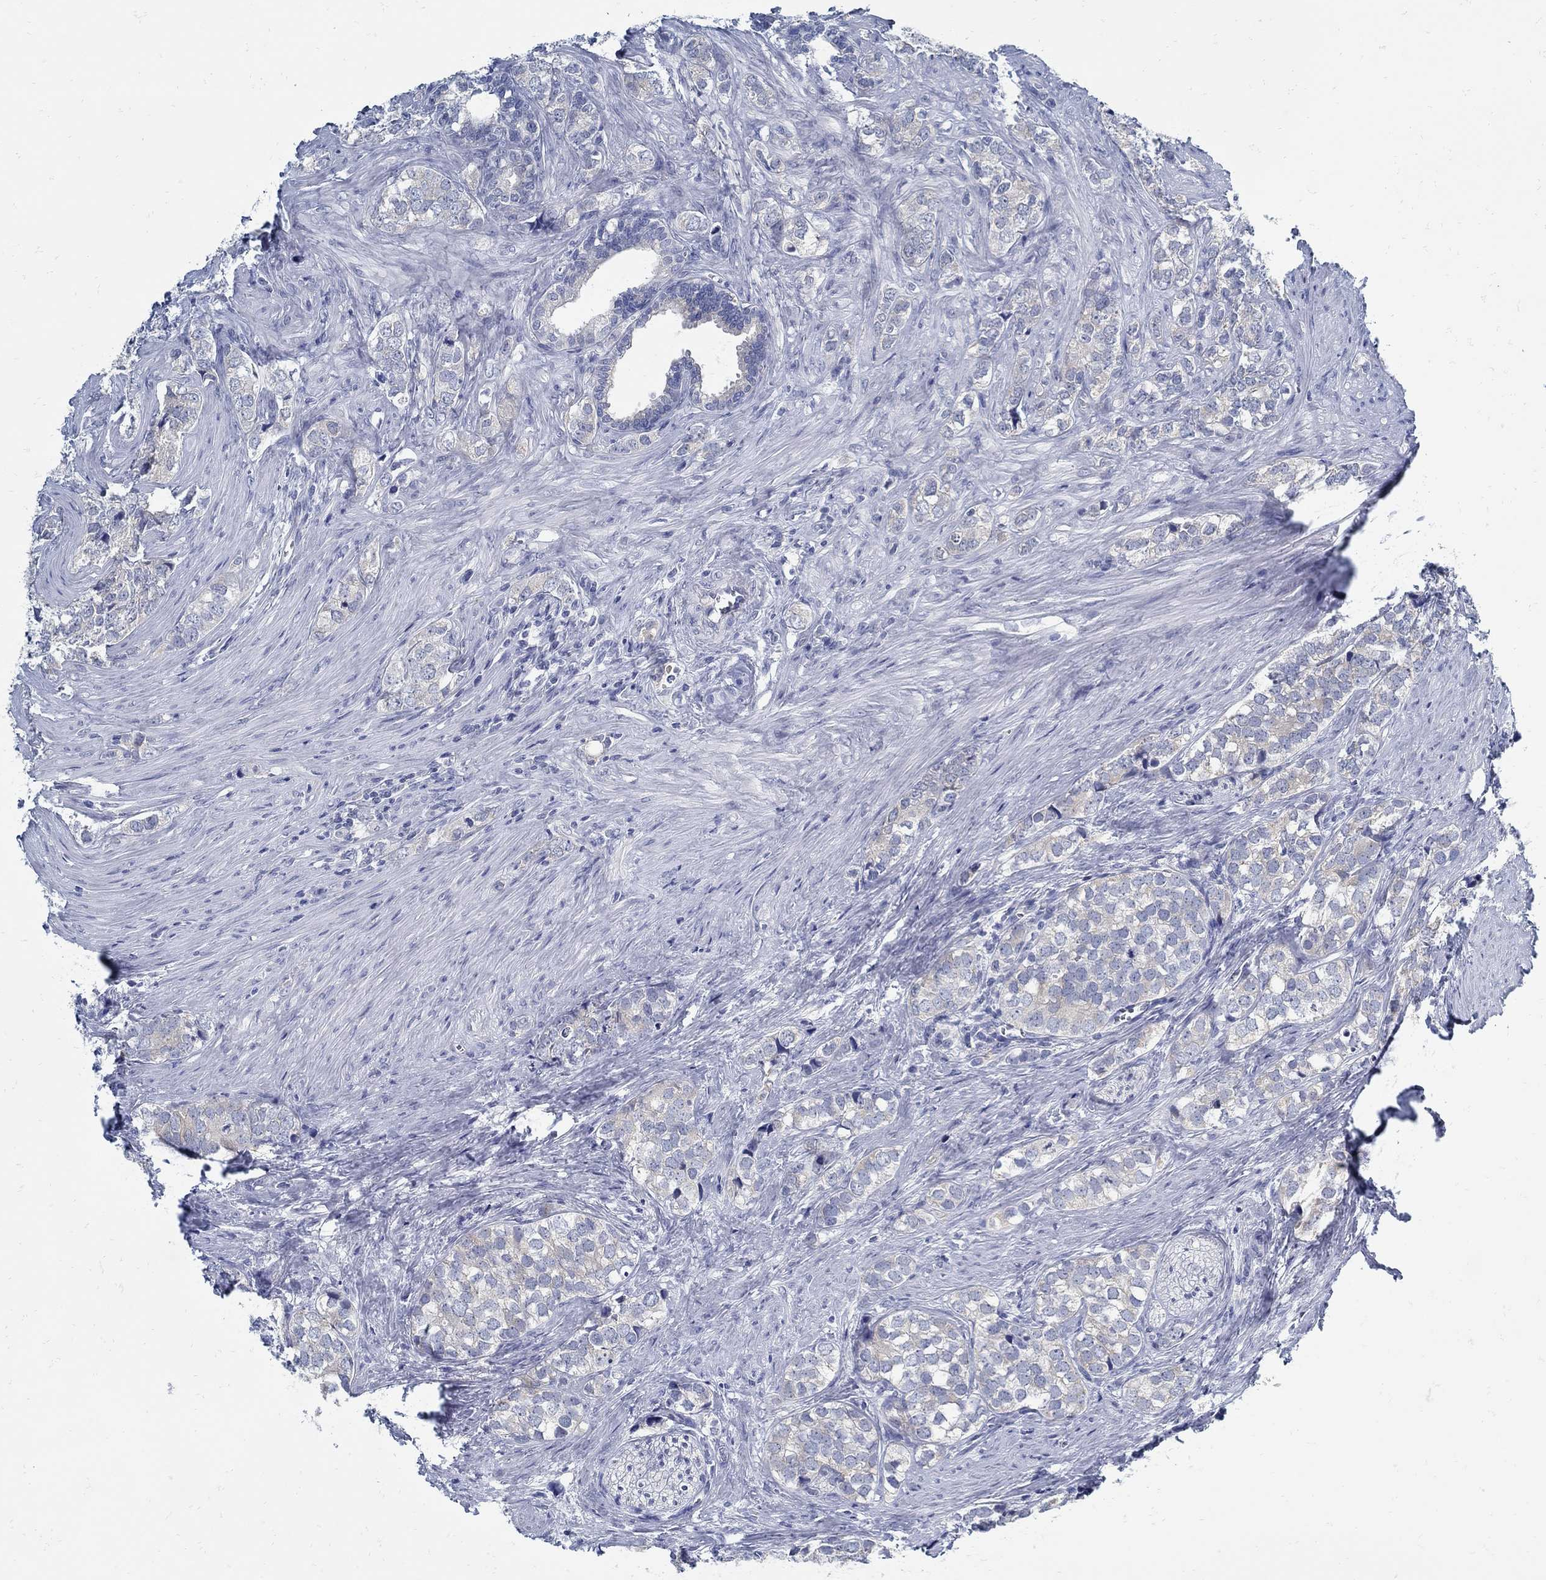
{"staining": {"intensity": "weak", "quantity": "<25%", "location": "cytoplasmic/membranous"}, "tissue": "prostate cancer", "cell_type": "Tumor cells", "image_type": "cancer", "snomed": [{"axis": "morphology", "description": "Adenocarcinoma, NOS"}, {"axis": "topography", "description": "Prostate and seminal vesicle, NOS"}], "caption": "The image displays no staining of tumor cells in adenocarcinoma (prostate).", "gene": "ZFAND4", "patient": {"sex": "male", "age": 63}}